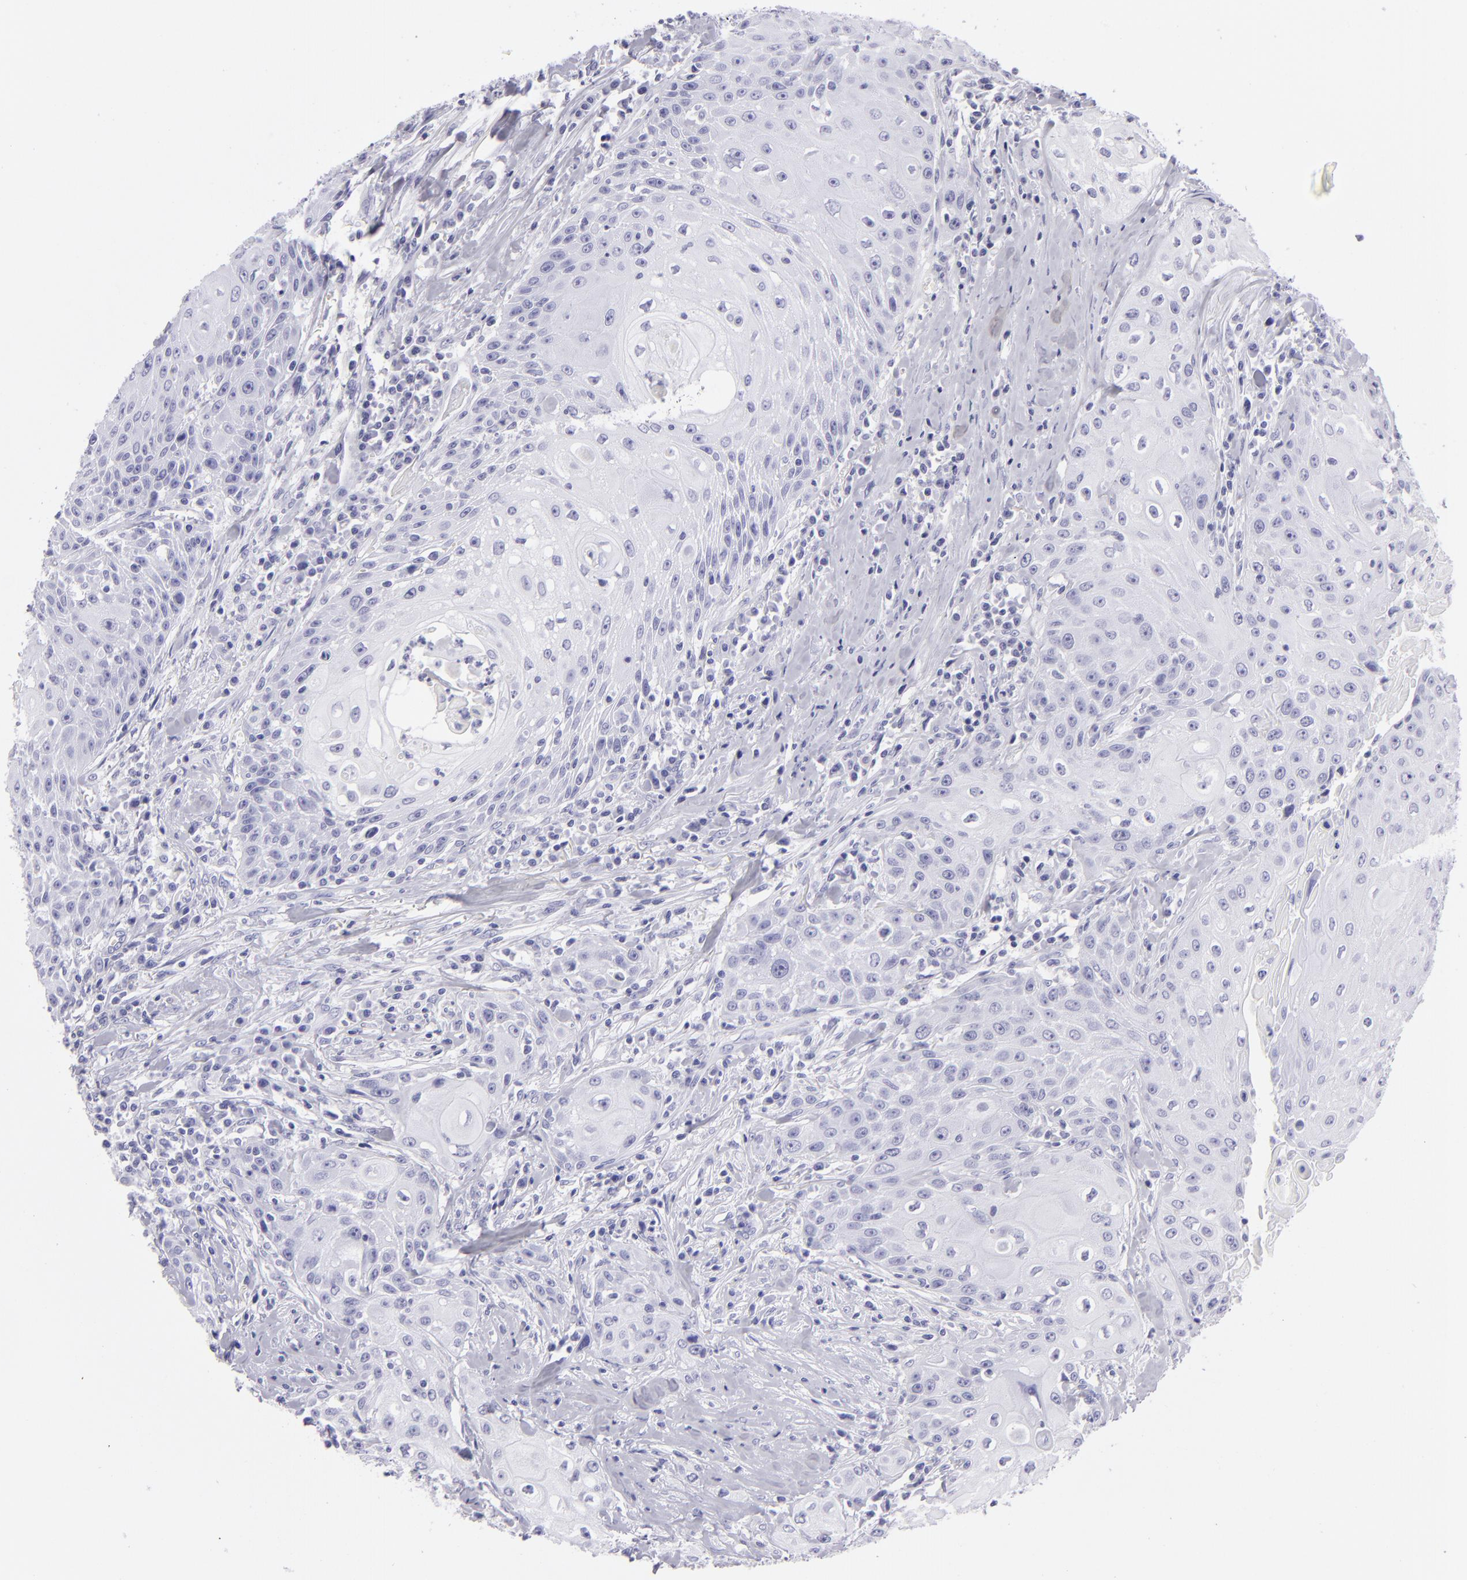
{"staining": {"intensity": "negative", "quantity": "none", "location": "none"}, "tissue": "head and neck cancer", "cell_type": "Tumor cells", "image_type": "cancer", "snomed": [{"axis": "morphology", "description": "Squamous cell carcinoma, NOS"}, {"axis": "topography", "description": "Oral tissue"}, {"axis": "topography", "description": "Head-Neck"}], "caption": "This is a histopathology image of immunohistochemistry staining of head and neck cancer, which shows no expression in tumor cells.", "gene": "PVALB", "patient": {"sex": "female", "age": 82}}